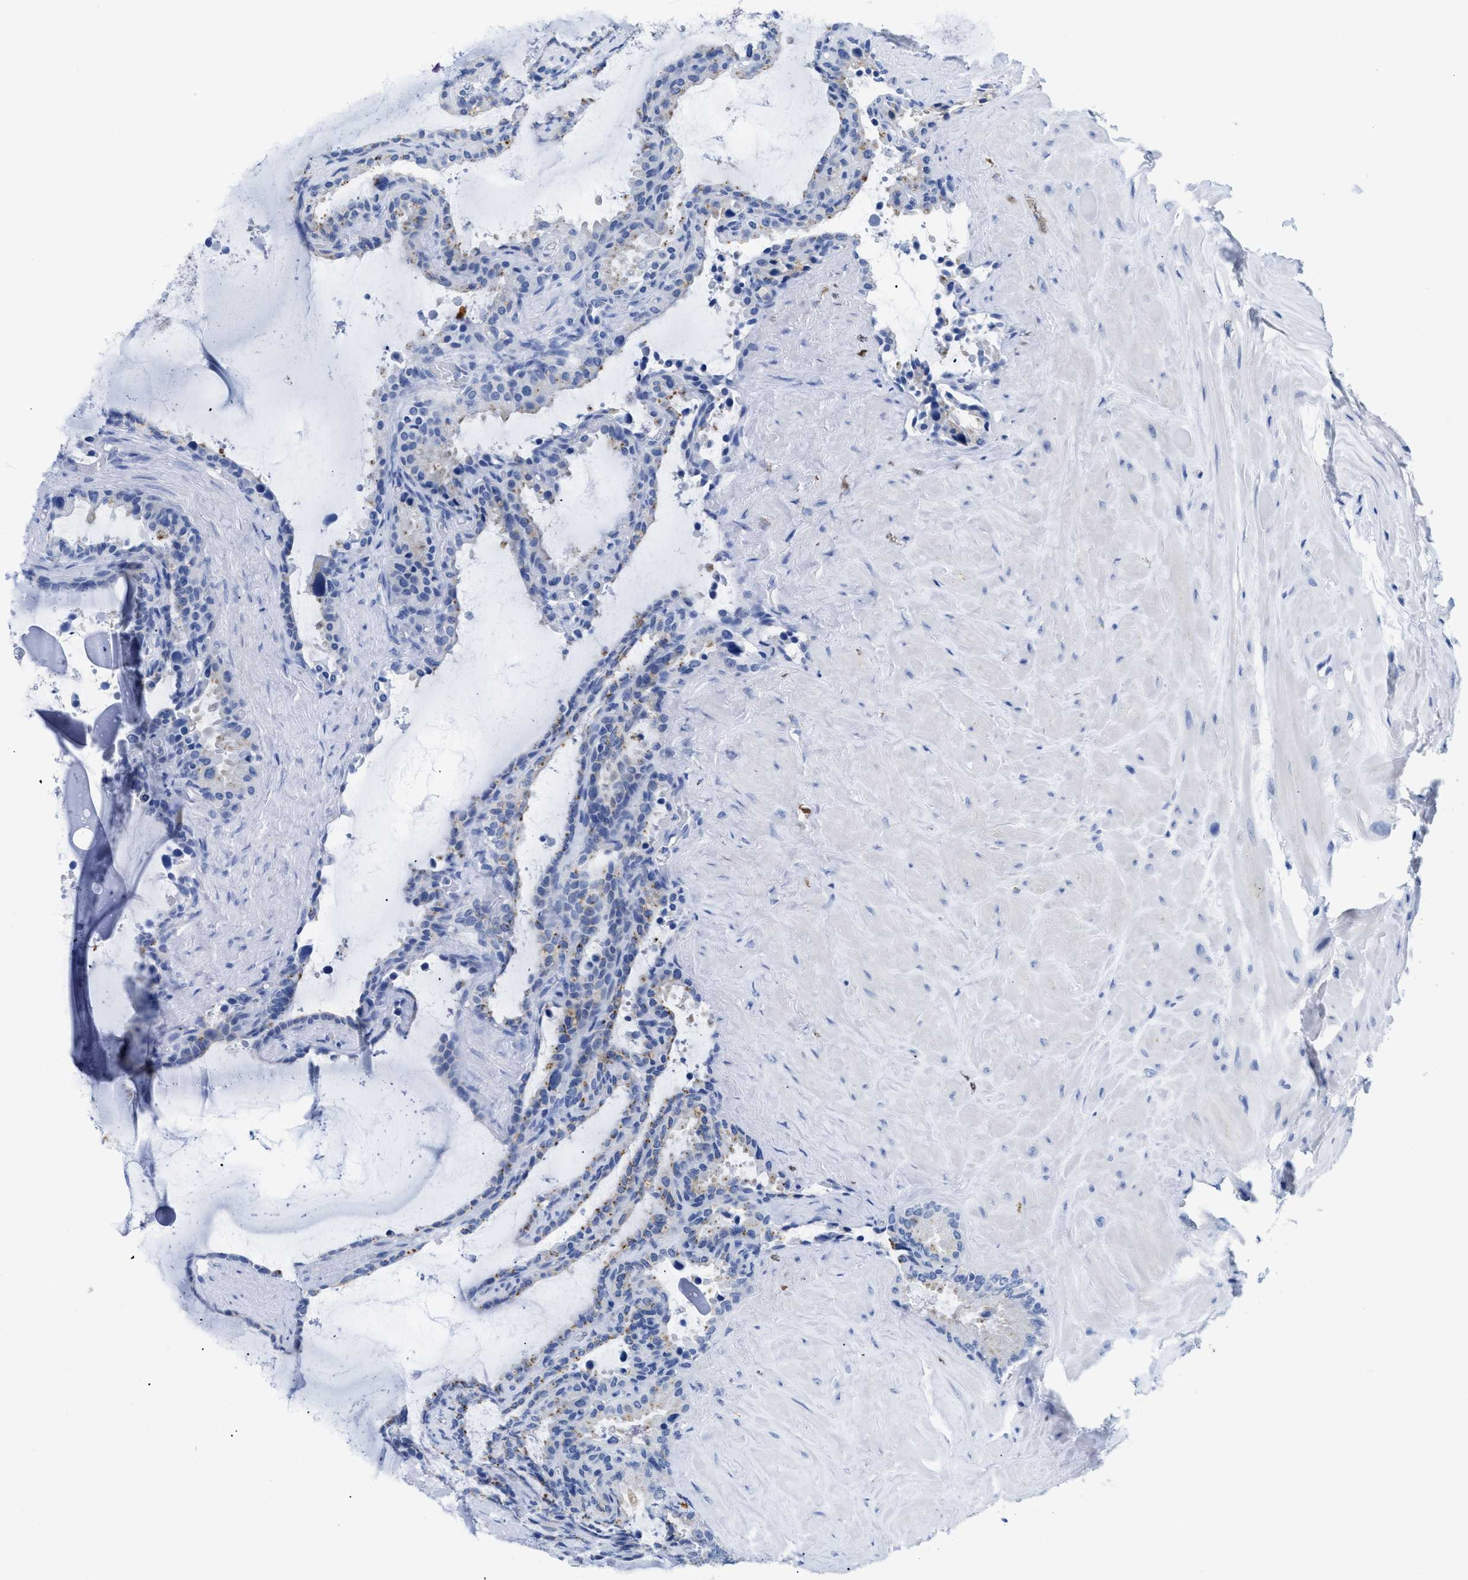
{"staining": {"intensity": "moderate", "quantity": "<25%", "location": "cytoplasmic/membranous"}, "tissue": "seminal vesicle", "cell_type": "Glandular cells", "image_type": "normal", "snomed": [{"axis": "morphology", "description": "Normal tissue, NOS"}, {"axis": "topography", "description": "Seminal veicle"}], "caption": "High-magnification brightfield microscopy of normal seminal vesicle stained with DAB (brown) and counterstained with hematoxylin (blue). glandular cells exhibit moderate cytoplasmic/membranous staining is present in approximately<25% of cells. The staining was performed using DAB (3,3'-diaminobenzidine), with brown indicating positive protein expression. Nuclei are stained blue with hematoxylin.", "gene": "APOBEC2", "patient": {"sex": "male", "age": 46}}